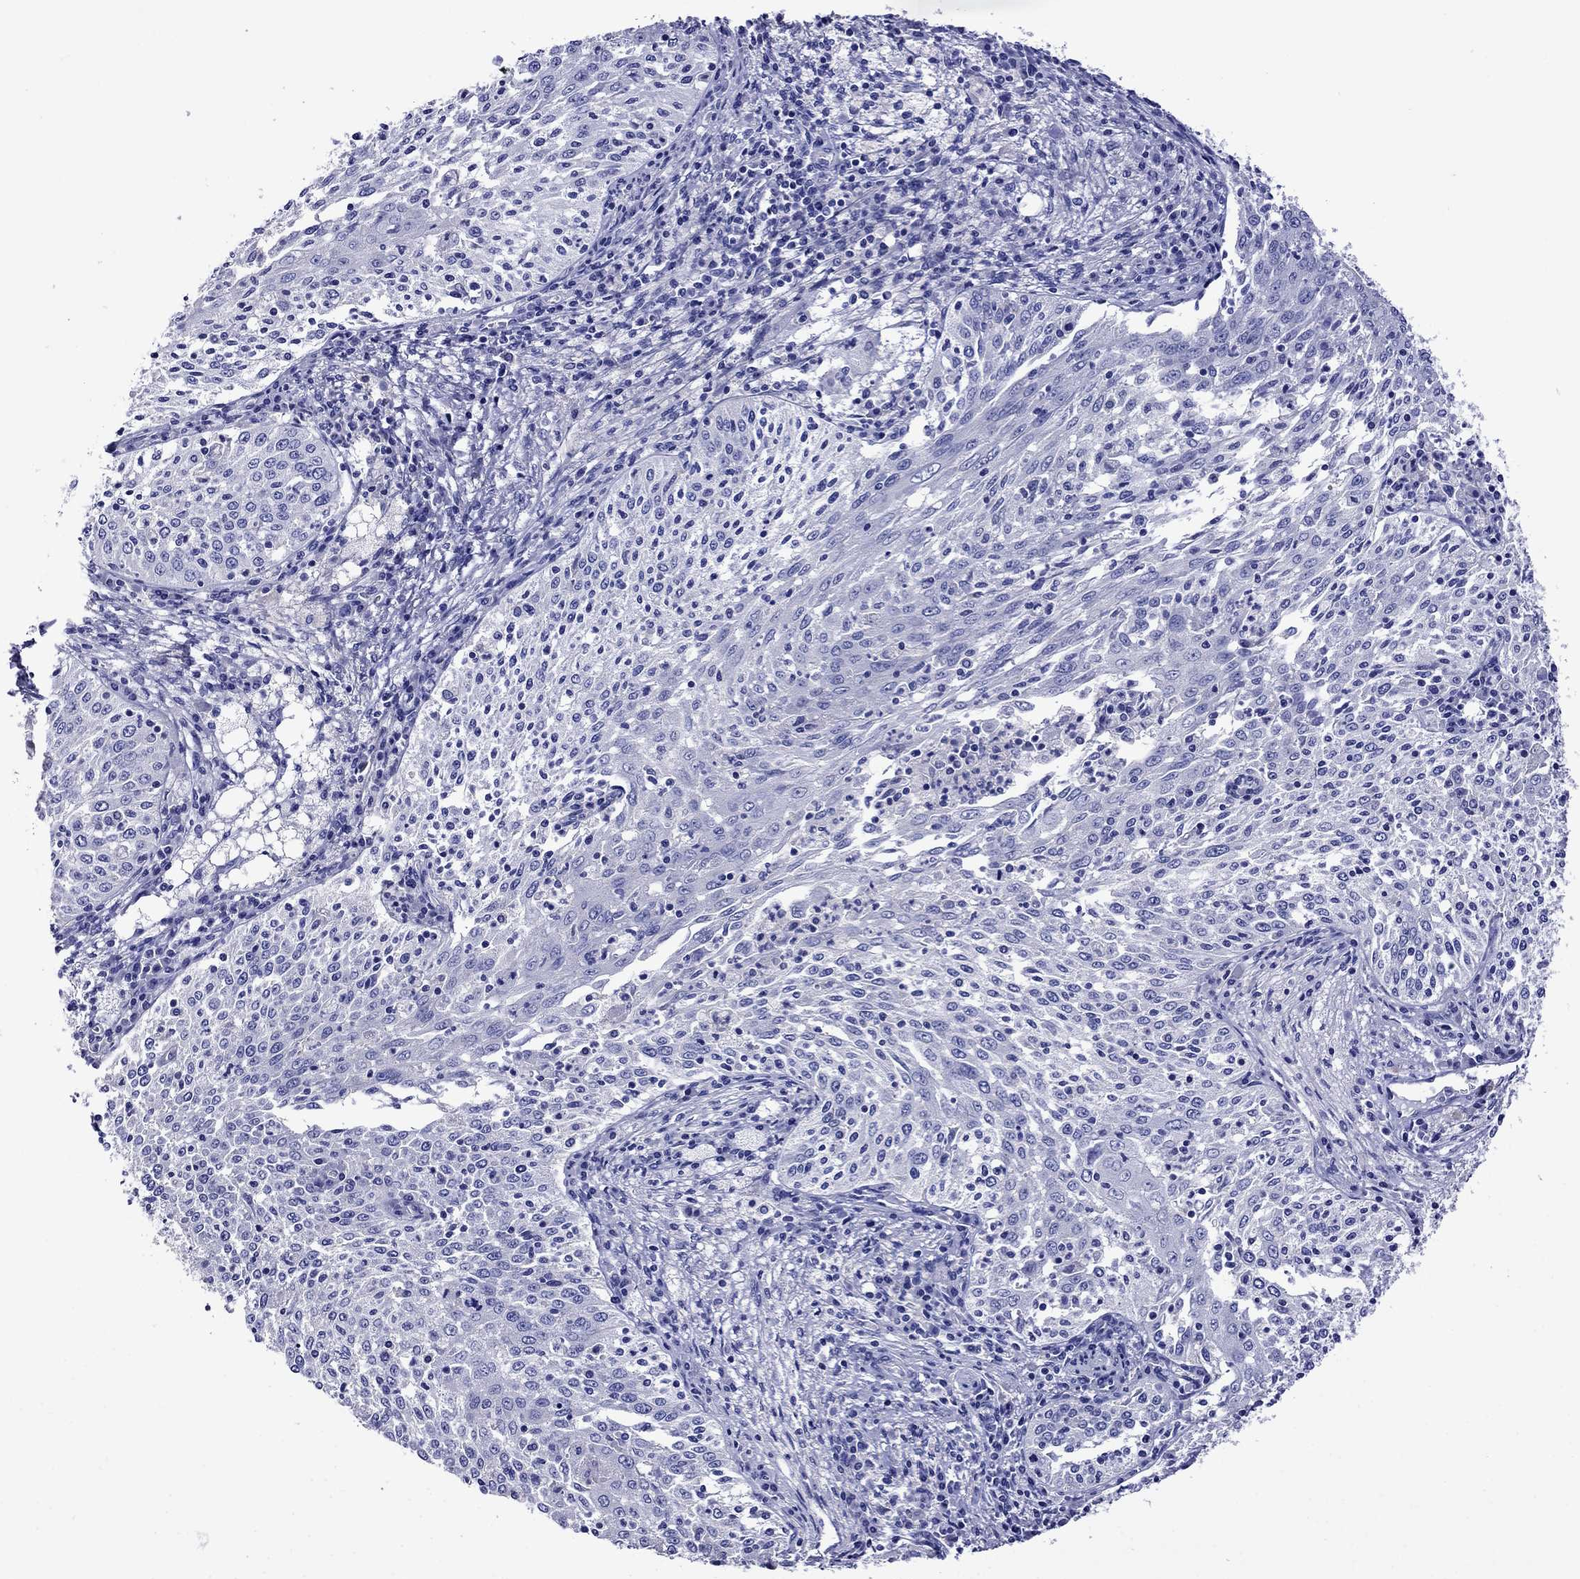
{"staining": {"intensity": "negative", "quantity": "none", "location": "none"}, "tissue": "cervical cancer", "cell_type": "Tumor cells", "image_type": "cancer", "snomed": [{"axis": "morphology", "description": "Squamous cell carcinoma, NOS"}, {"axis": "topography", "description": "Cervix"}], "caption": "High magnification brightfield microscopy of cervical cancer stained with DAB (brown) and counterstained with hematoxylin (blue): tumor cells show no significant expression.", "gene": "SCG2", "patient": {"sex": "female", "age": 41}}